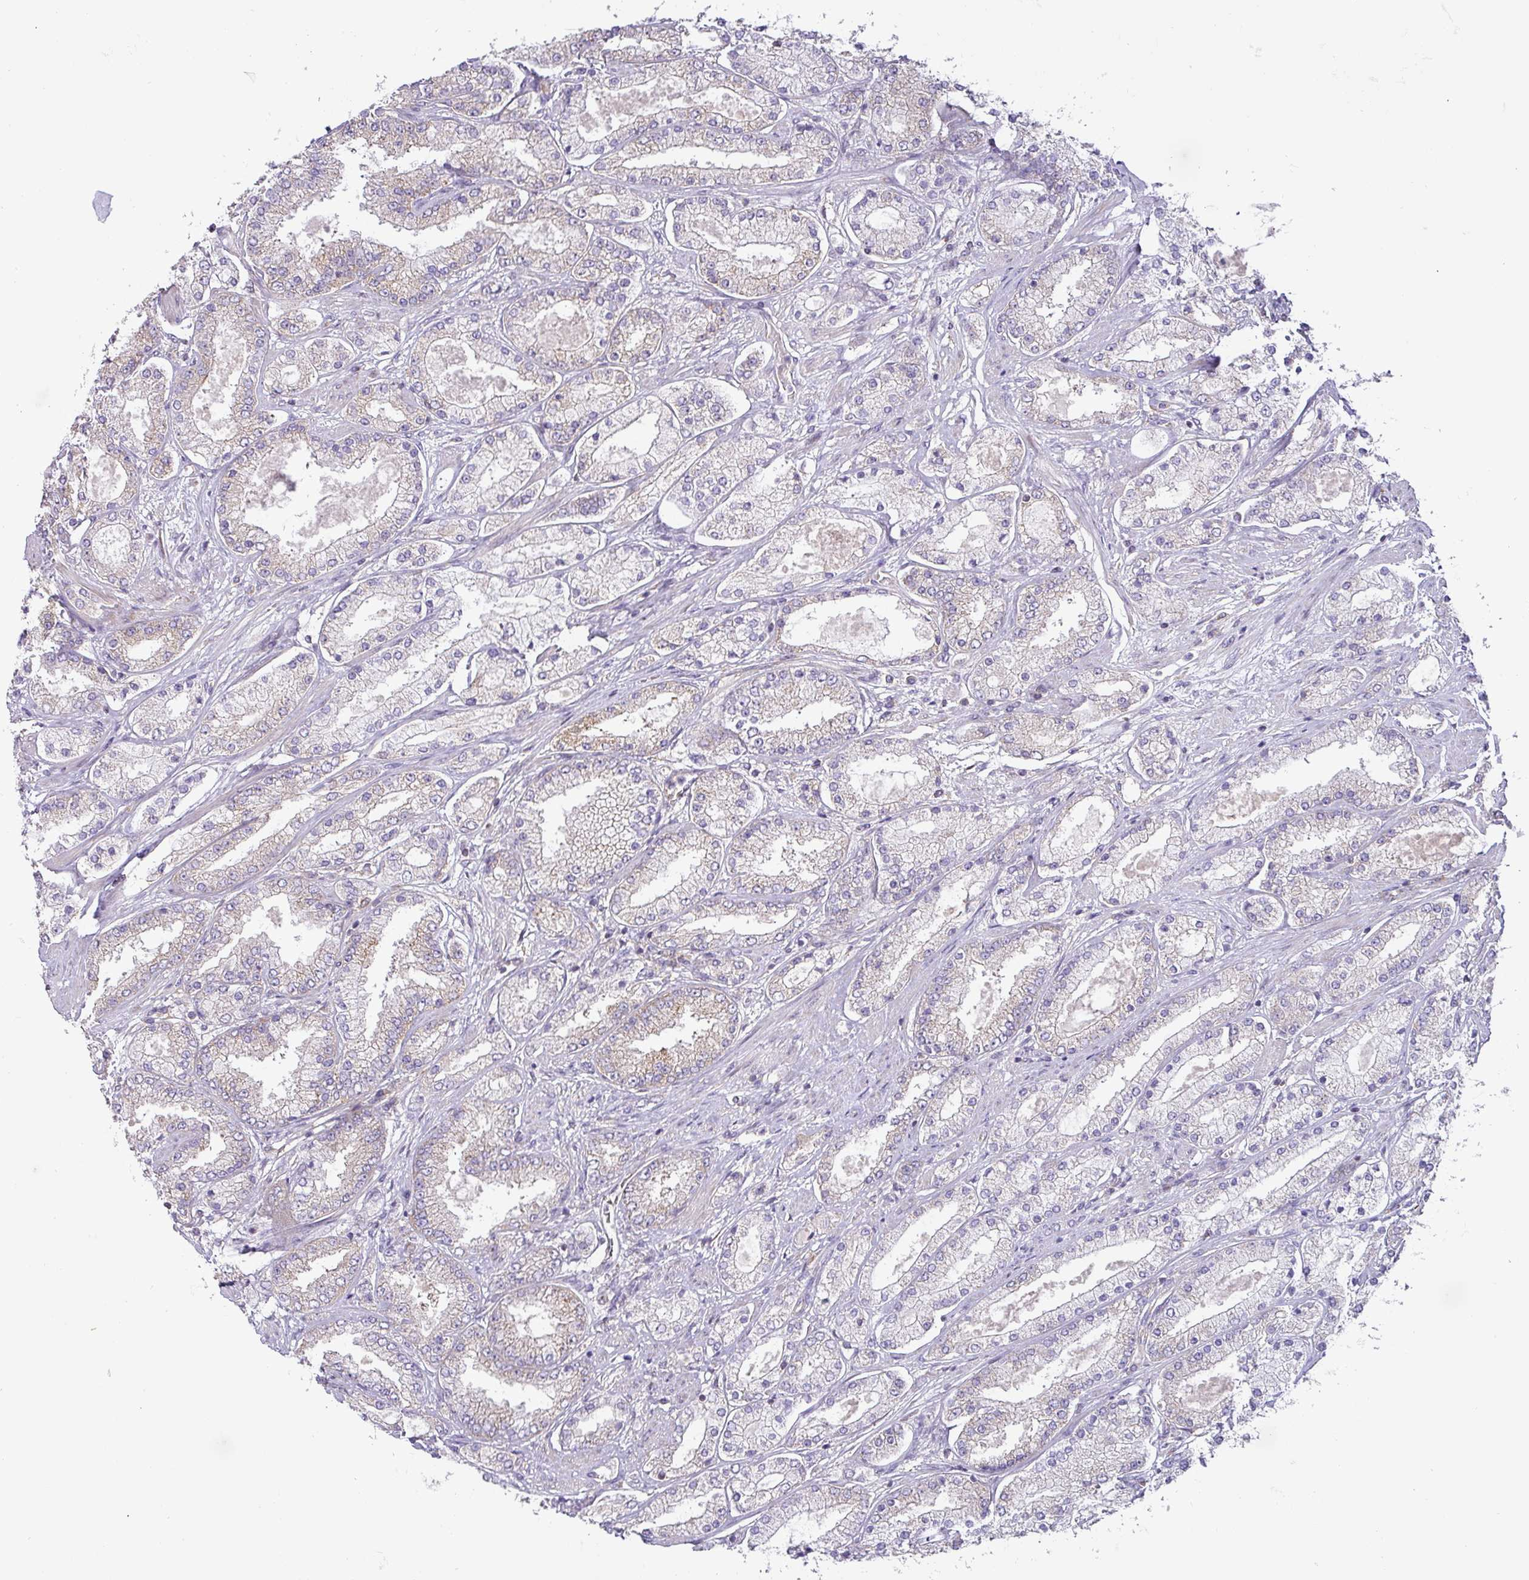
{"staining": {"intensity": "weak", "quantity": "<25%", "location": "cytoplasmic/membranous"}, "tissue": "prostate cancer", "cell_type": "Tumor cells", "image_type": "cancer", "snomed": [{"axis": "morphology", "description": "Adenocarcinoma, High grade"}, {"axis": "topography", "description": "Prostate"}], "caption": "Immunohistochemistry (IHC) image of neoplastic tissue: prostate cancer (adenocarcinoma (high-grade)) stained with DAB exhibits no significant protein staining in tumor cells.", "gene": "ZNF211", "patient": {"sex": "male", "age": 69}}